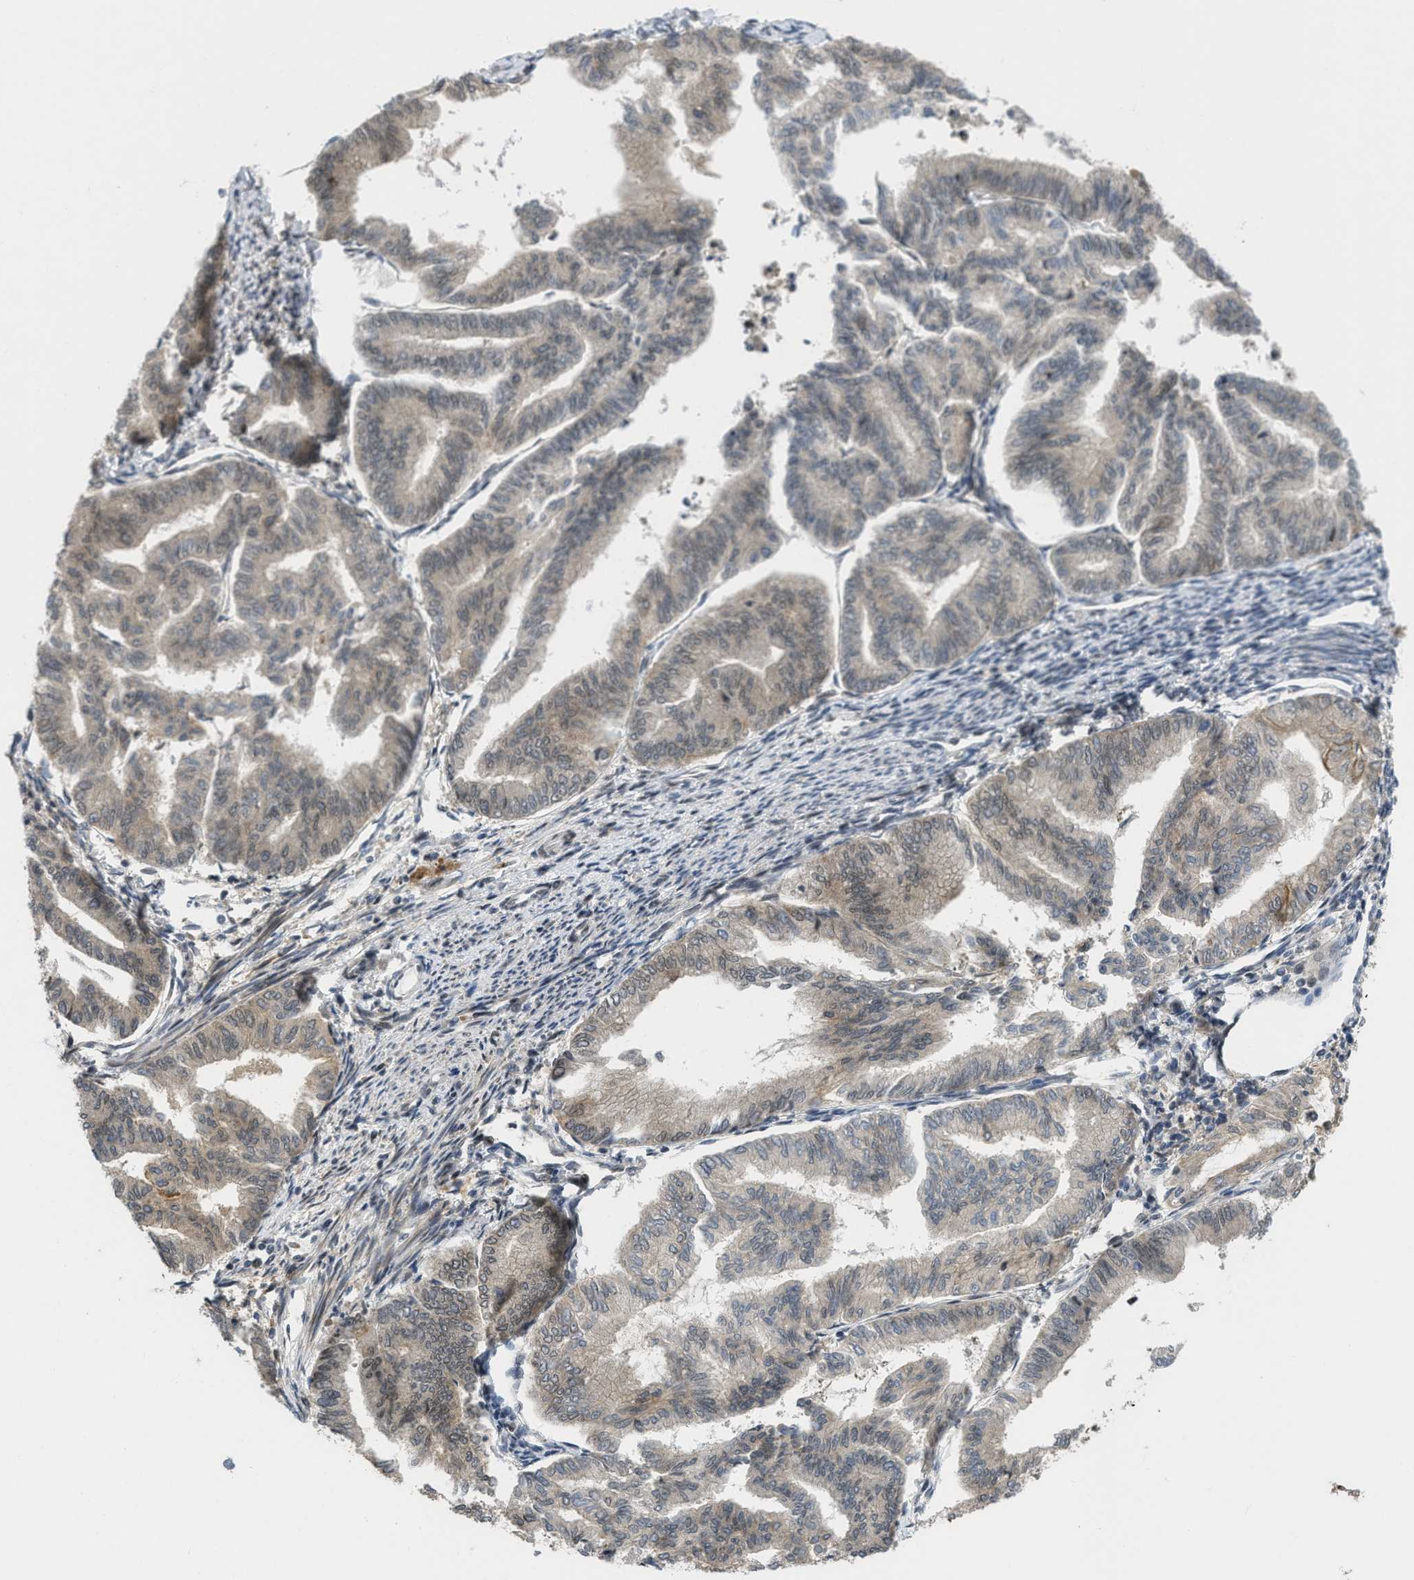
{"staining": {"intensity": "weak", "quantity": ">75%", "location": "cytoplasmic/membranous"}, "tissue": "endometrial cancer", "cell_type": "Tumor cells", "image_type": "cancer", "snomed": [{"axis": "morphology", "description": "Adenocarcinoma, NOS"}, {"axis": "topography", "description": "Endometrium"}], "caption": "IHC of human adenocarcinoma (endometrial) reveals low levels of weak cytoplasmic/membranous positivity in approximately >75% of tumor cells. Using DAB (3,3'-diaminobenzidine) (brown) and hematoxylin (blue) stains, captured at high magnification using brightfield microscopy.", "gene": "DNAJC28", "patient": {"sex": "female", "age": 79}}